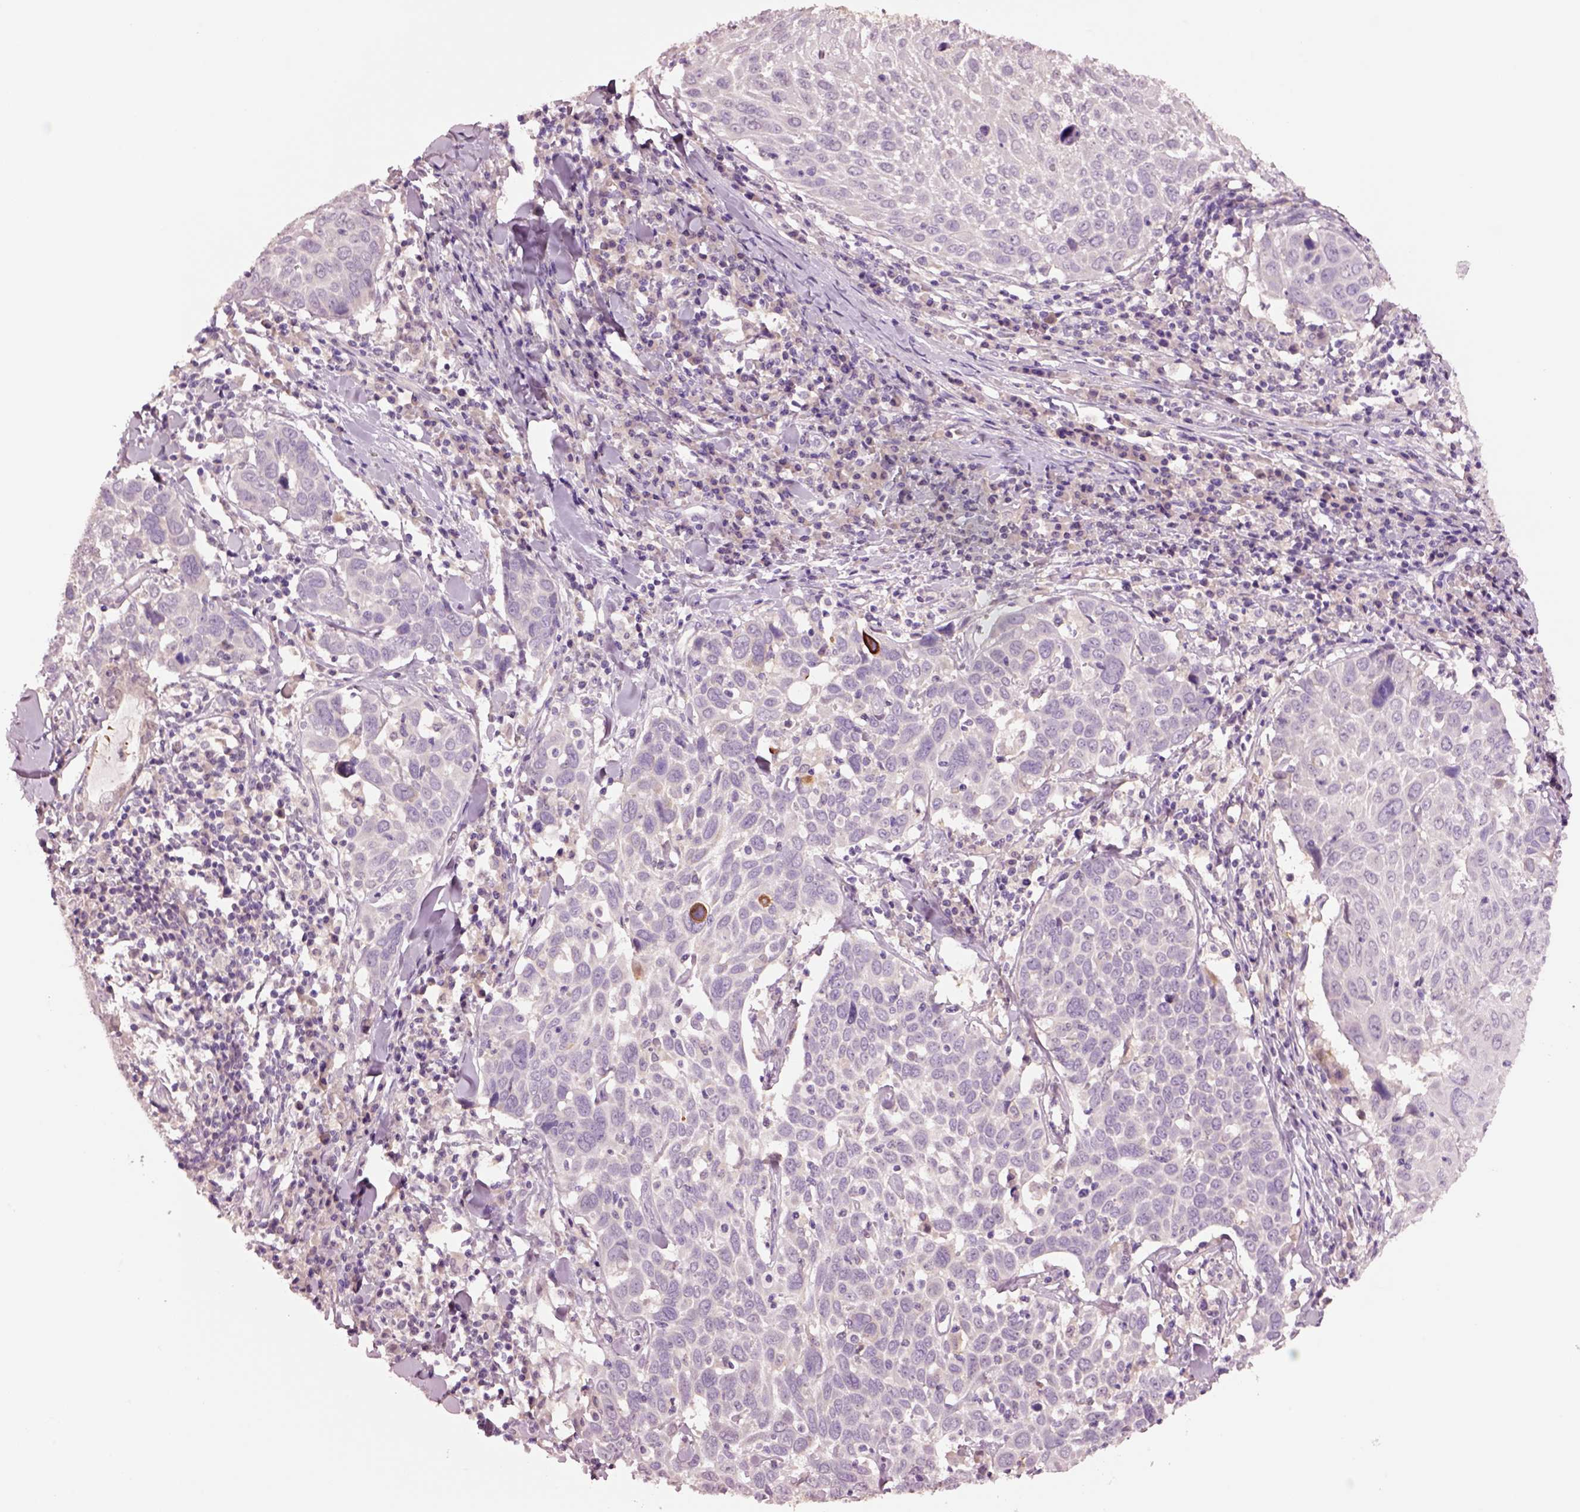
{"staining": {"intensity": "negative", "quantity": "none", "location": "none"}, "tissue": "lung cancer", "cell_type": "Tumor cells", "image_type": "cancer", "snomed": [{"axis": "morphology", "description": "Squamous cell carcinoma, NOS"}, {"axis": "topography", "description": "Lung"}], "caption": "Tumor cells show no significant staining in lung squamous cell carcinoma. (DAB (3,3'-diaminobenzidine) IHC, high magnification).", "gene": "CLPSL1", "patient": {"sex": "male", "age": 57}}